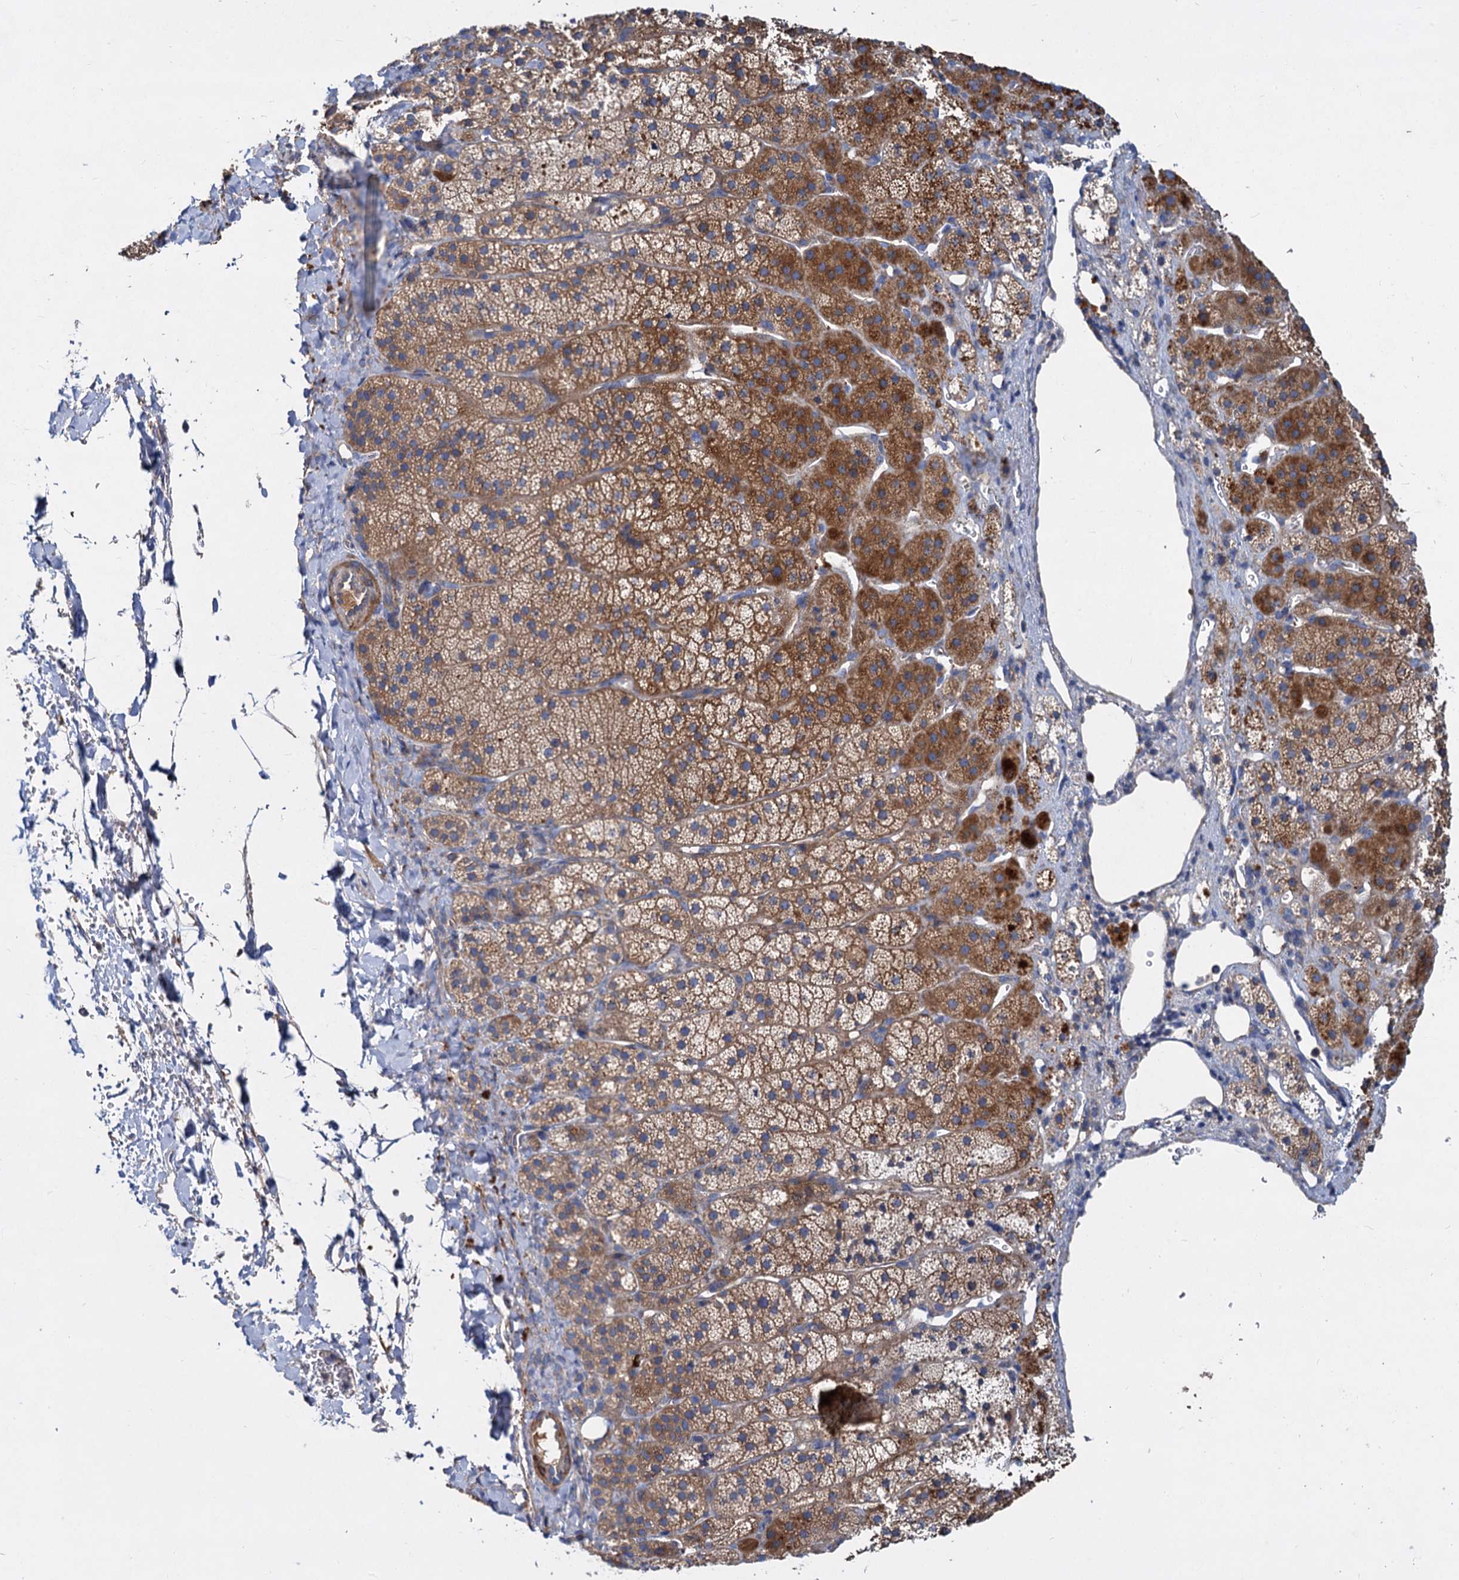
{"staining": {"intensity": "moderate", "quantity": ">75%", "location": "cytoplasmic/membranous"}, "tissue": "adrenal gland", "cell_type": "Glandular cells", "image_type": "normal", "snomed": [{"axis": "morphology", "description": "Normal tissue, NOS"}, {"axis": "topography", "description": "Adrenal gland"}], "caption": "This image displays unremarkable adrenal gland stained with IHC to label a protein in brown. The cytoplasmic/membranous of glandular cells show moderate positivity for the protein. Nuclei are counter-stained blue.", "gene": "ALKBH7", "patient": {"sex": "female", "age": 44}}